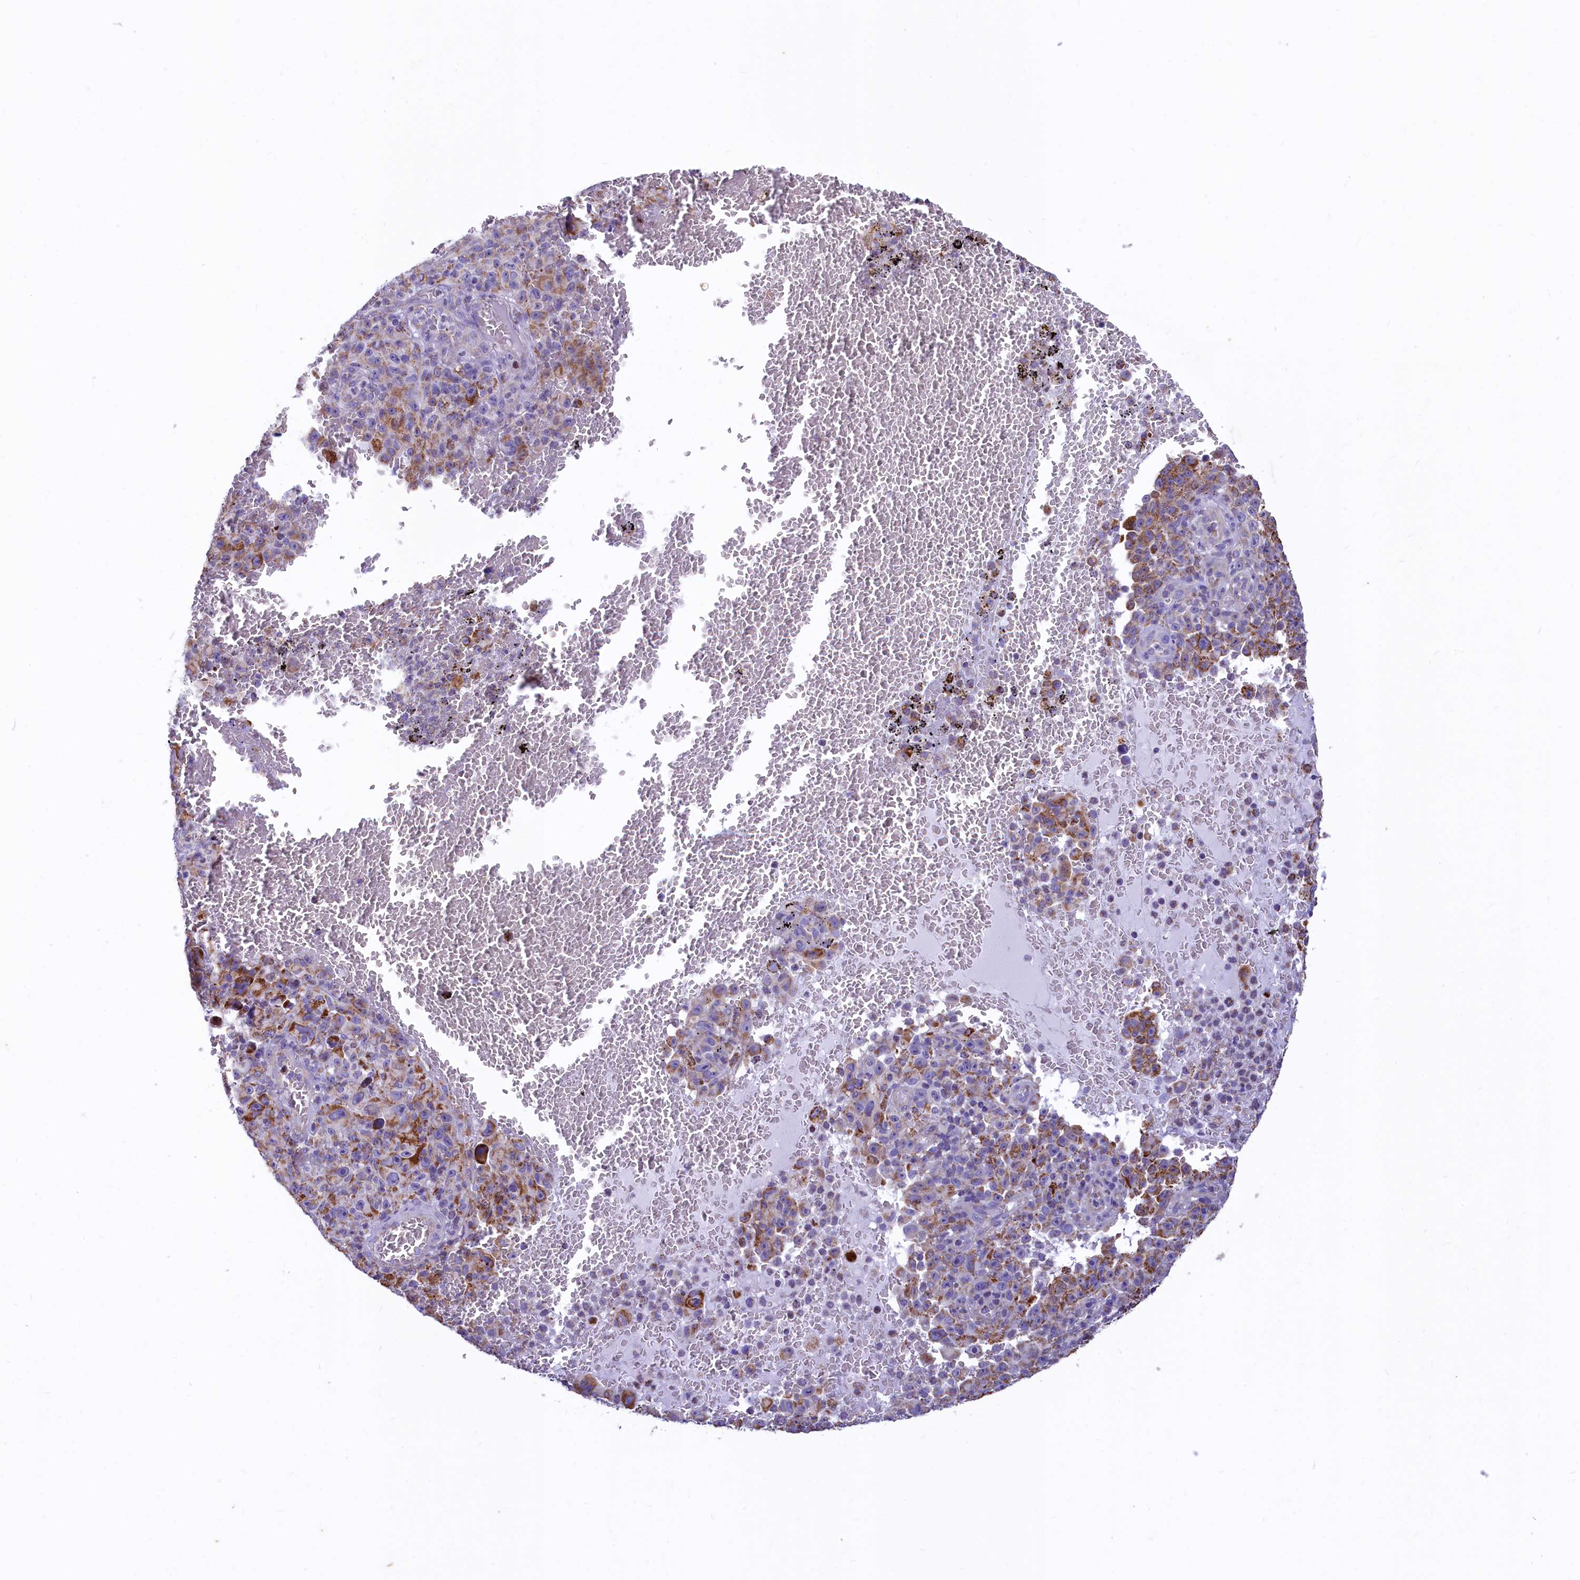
{"staining": {"intensity": "moderate", "quantity": "<25%", "location": "cytoplasmic/membranous"}, "tissue": "melanoma", "cell_type": "Tumor cells", "image_type": "cancer", "snomed": [{"axis": "morphology", "description": "Malignant melanoma, NOS"}, {"axis": "topography", "description": "Skin"}], "caption": "DAB (3,3'-diaminobenzidine) immunohistochemical staining of human malignant melanoma displays moderate cytoplasmic/membranous protein staining in approximately <25% of tumor cells.", "gene": "VWCE", "patient": {"sex": "female", "age": 82}}